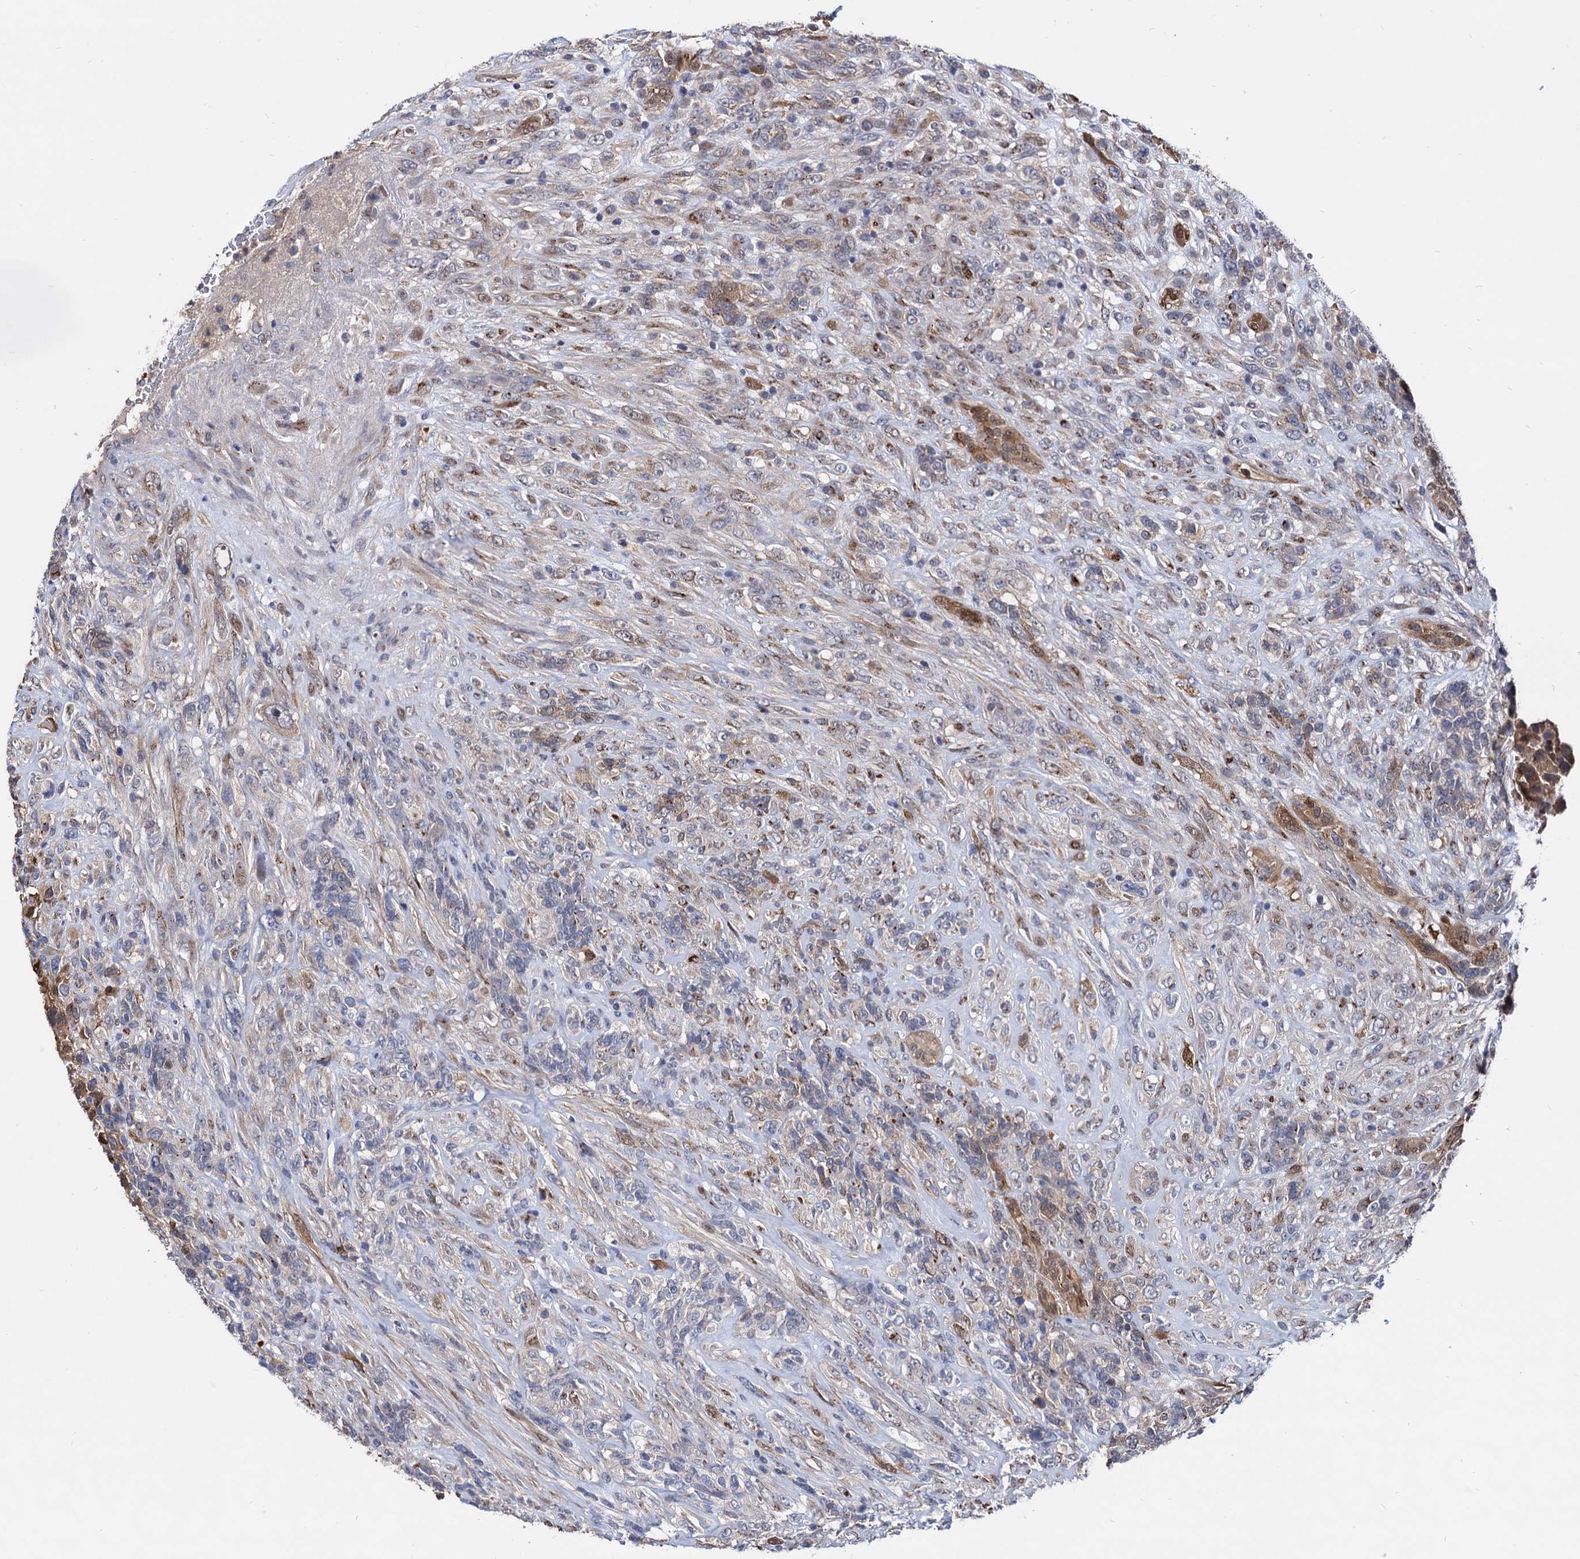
{"staining": {"intensity": "moderate", "quantity": "<25%", "location": "cytoplasmic/membranous"}, "tissue": "glioma", "cell_type": "Tumor cells", "image_type": "cancer", "snomed": [{"axis": "morphology", "description": "Glioma, malignant, High grade"}, {"axis": "topography", "description": "Brain"}], "caption": "Protein analysis of high-grade glioma (malignant) tissue shows moderate cytoplasmic/membranous expression in approximately <25% of tumor cells.", "gene": "ESD", "patient": {"sex": "male", "age": 61}}